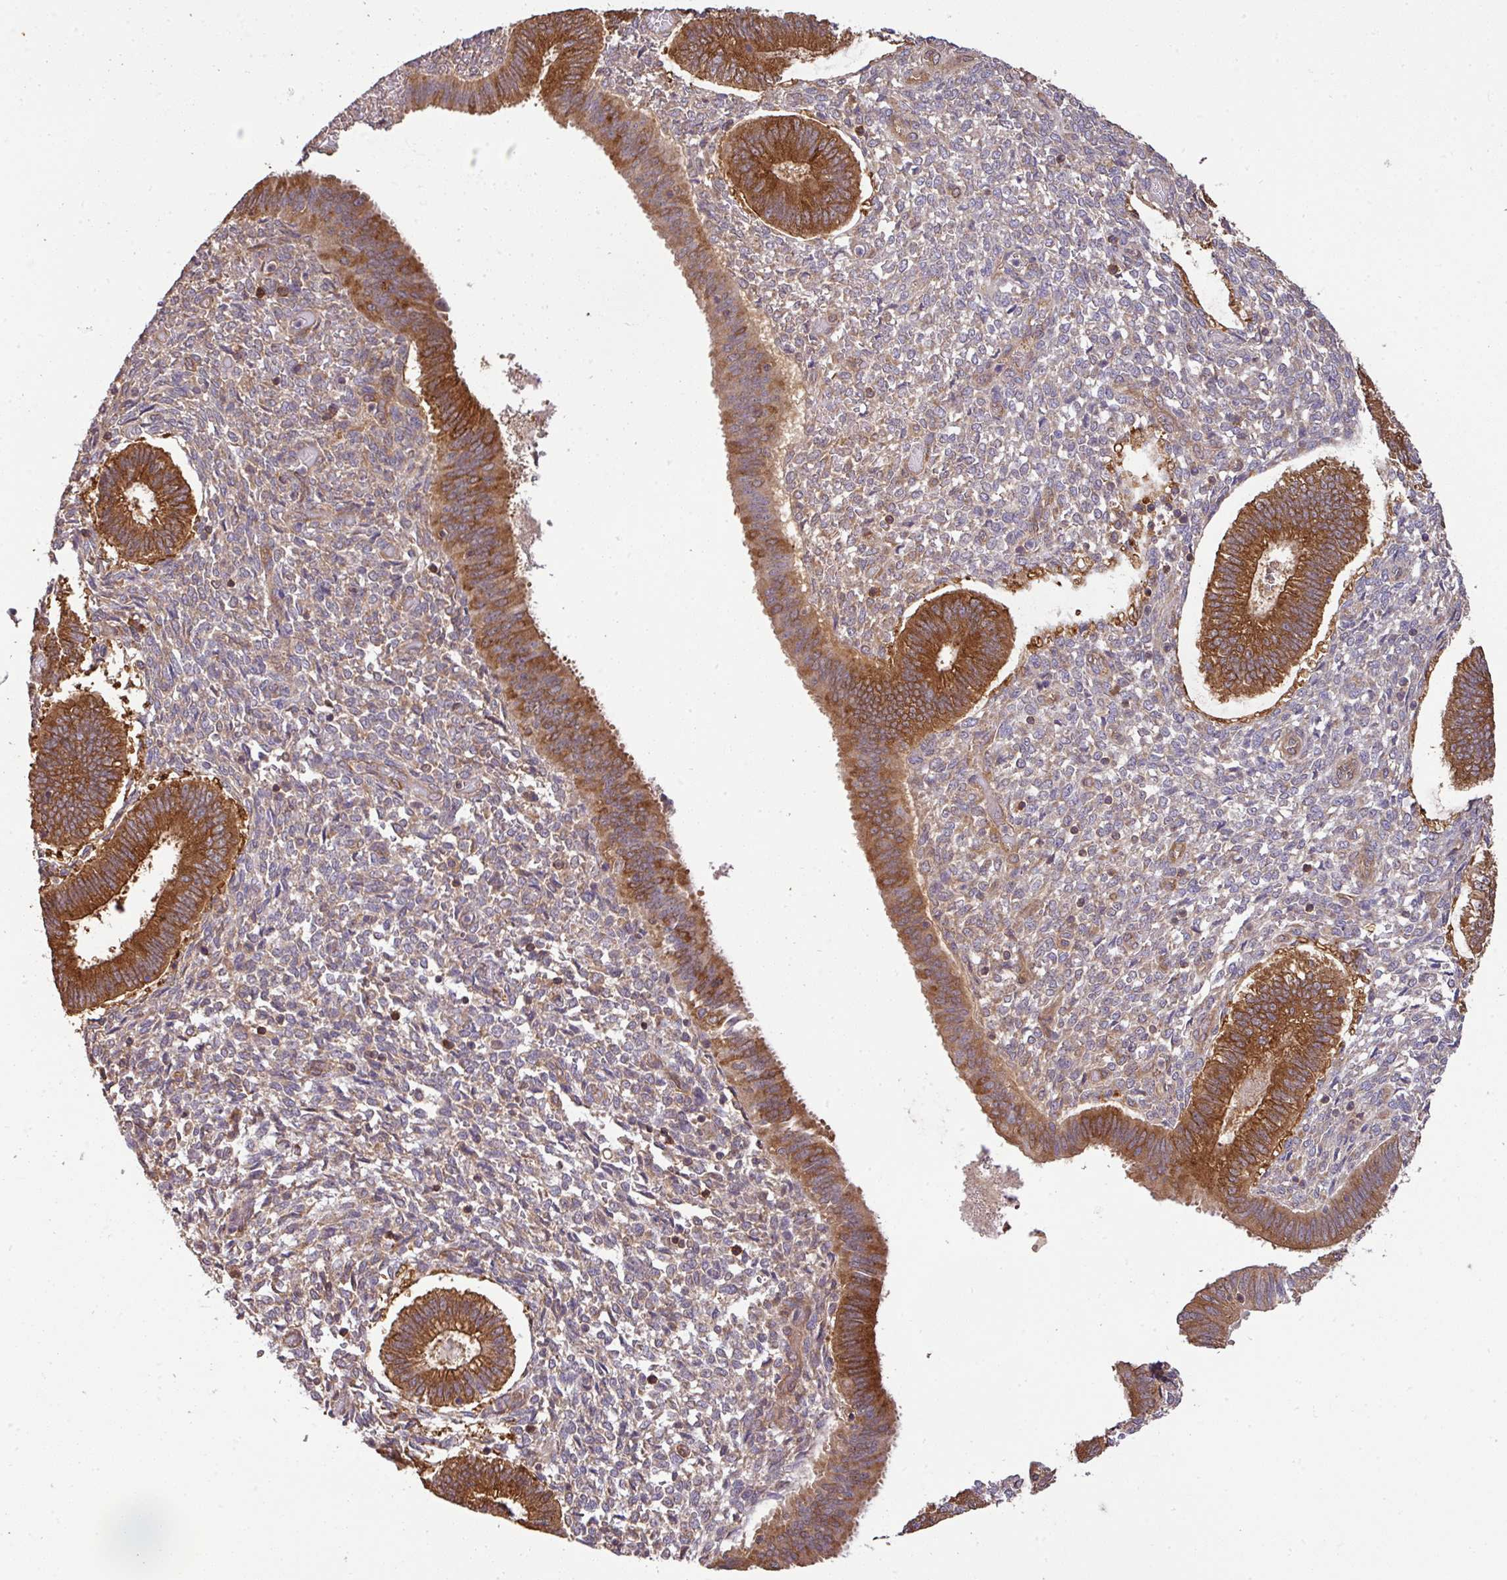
{"staining": {"intensity": "moderate", "quantity": "25%-75%", "location": "cytoplasmic/membranous"}, "tissue": "endometrium", "cell_type": "Cells in endometrial stroma", "image_type": "normal", "snomed": [{"axis": "morphology", "description": "Normal tissue, NOS"}, {"axis": "topography", "description": "Endometrium"}], "caption": "Unremarkable endometrium was stained to show a protein in brown. There is medium levels of moderate cytoplasmic/membranous staining in approximately 25%-75% of cells in endometrial stroma.", "gene": "GSPT1", "patient": {"sex": "female", "age": 25}}